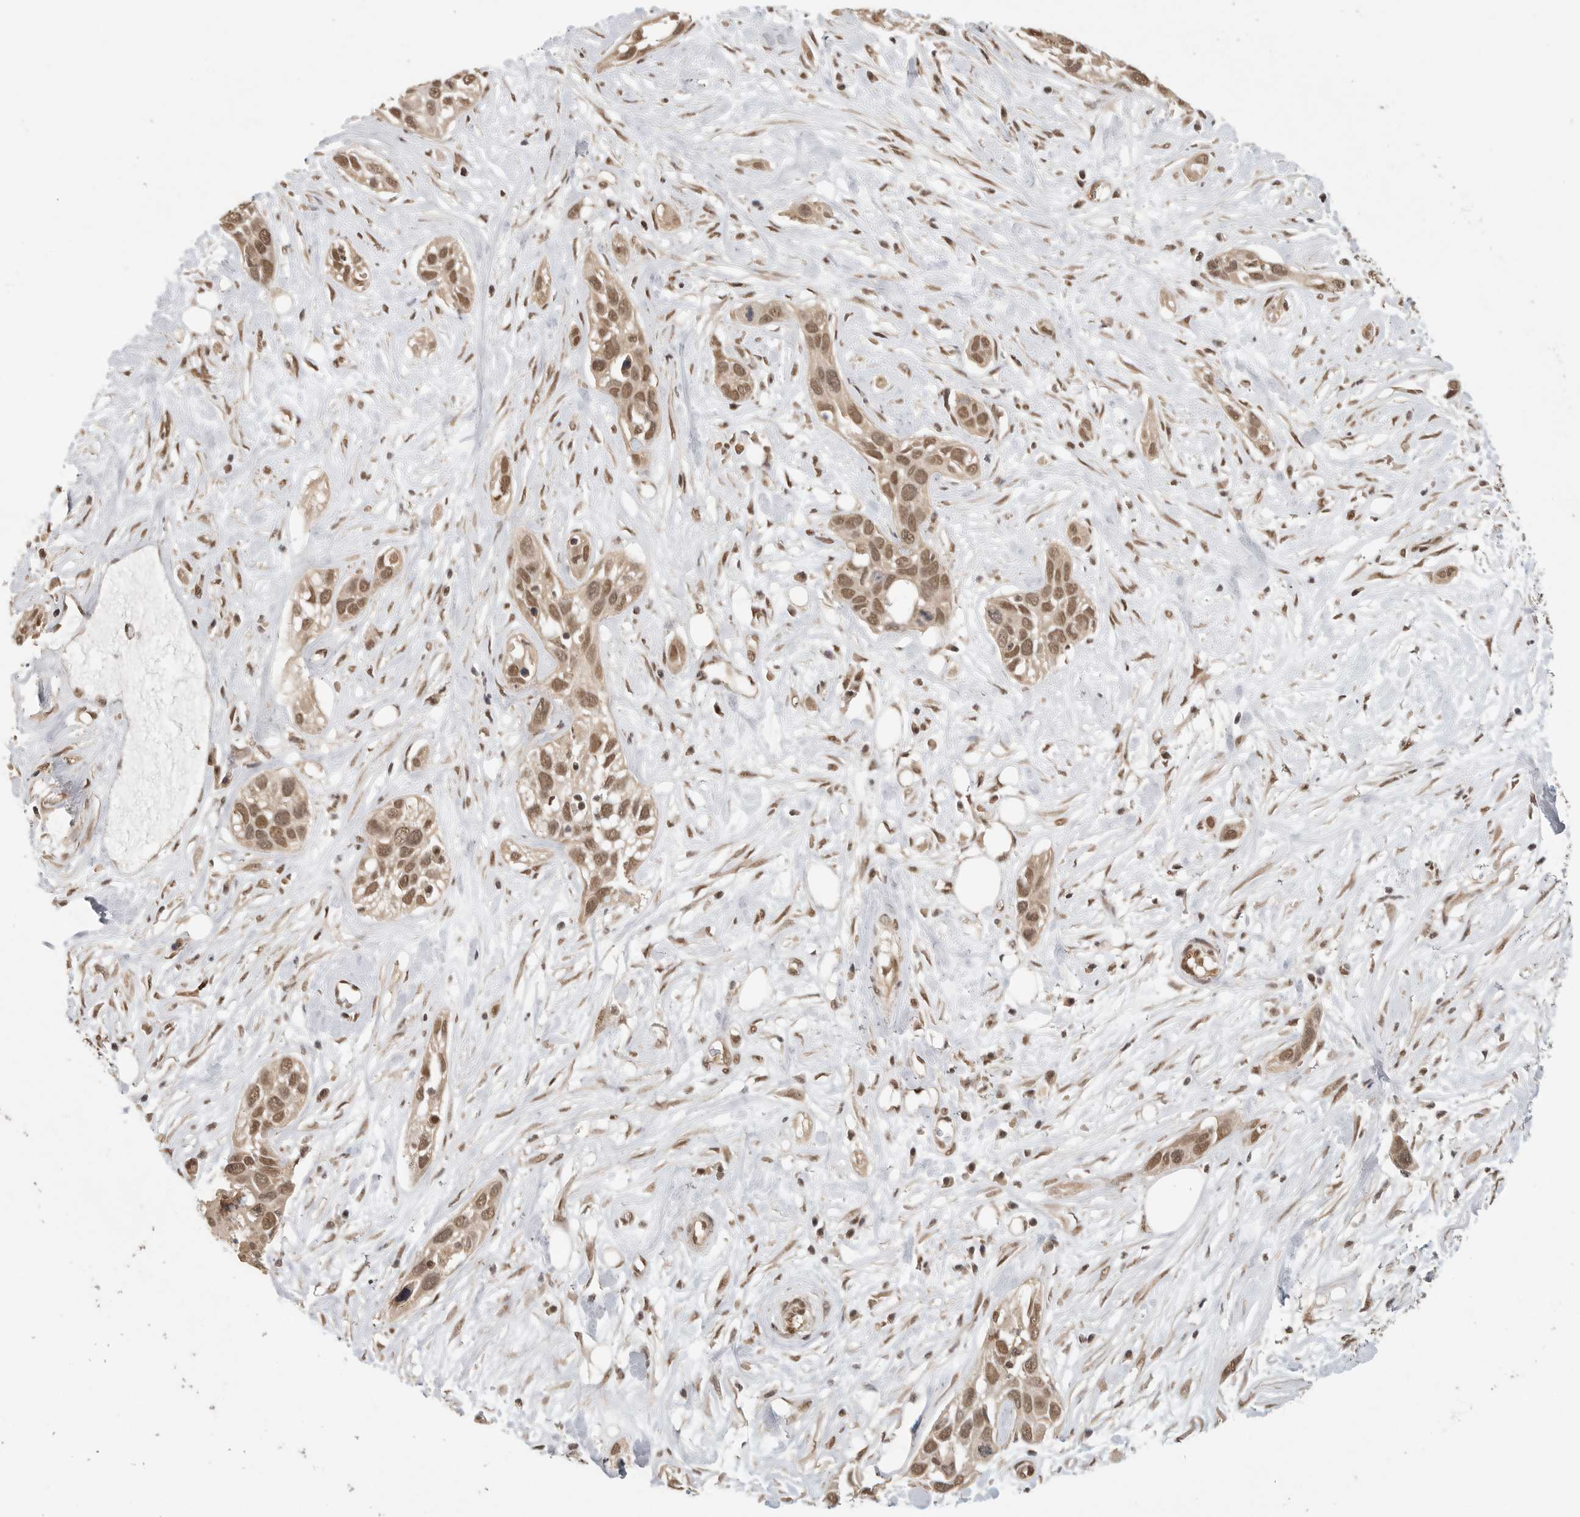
{"staining": {"intensity": "moderate", "quantity": ">75%", "location": "nuclear"}, "tissue": "pancreatic cancer", "cell_type": "Tumor cells", "image_type": "cancer", "snomed": [{"axis": "morphology", "description": "Adenocarcinoma, NOS"}, {"axis": "topography", "description": "Pancreas"}], "caption": "Human pancreatic cancer stained with a brown dye demonstrates moderate nuclear positive staining in approximately >75% of tumor cells.", "gene": "DFFA", "patient": {"sex": "female", "age": 60}}